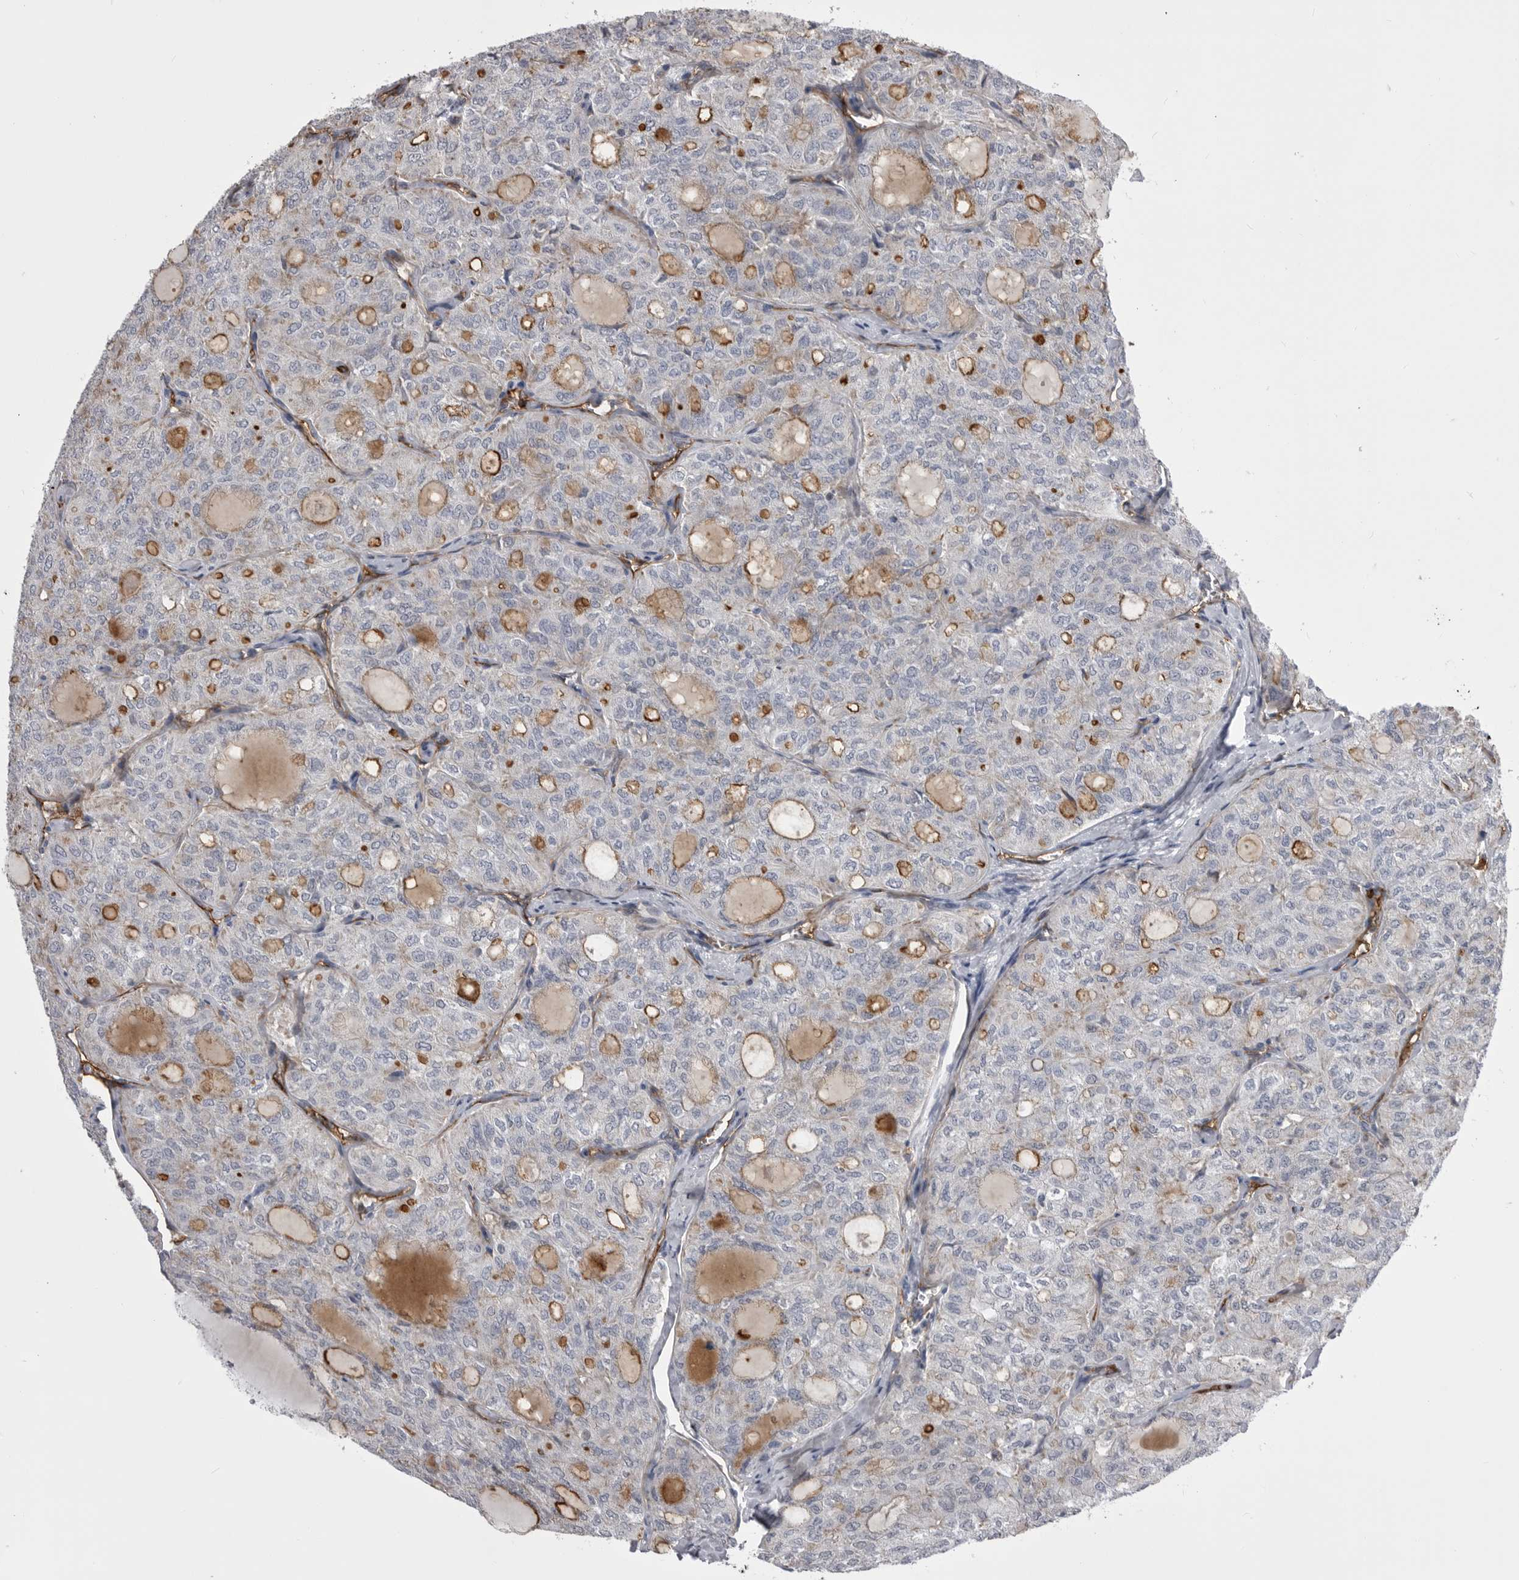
{"staining": {"intensity": "negative", "quantity": "none", "location": "none"}, "tissue": "thyroid cancer", "cell_type": "Tumor cells", "image_type": "cancer", "snomed": [{"axis": "morphology", "description": "Follicular adenoma carcinoma, NOS"}, {"axis": "topography", "description": "Thyroid gland"}], "caption": "Immunohistochemical staining of human follicular adenoma carcinoma (thyroid) shows no significant positivity in tumor cells.", "gene": "OPLAH", "patient": {"sex": "male", "age": 75}}